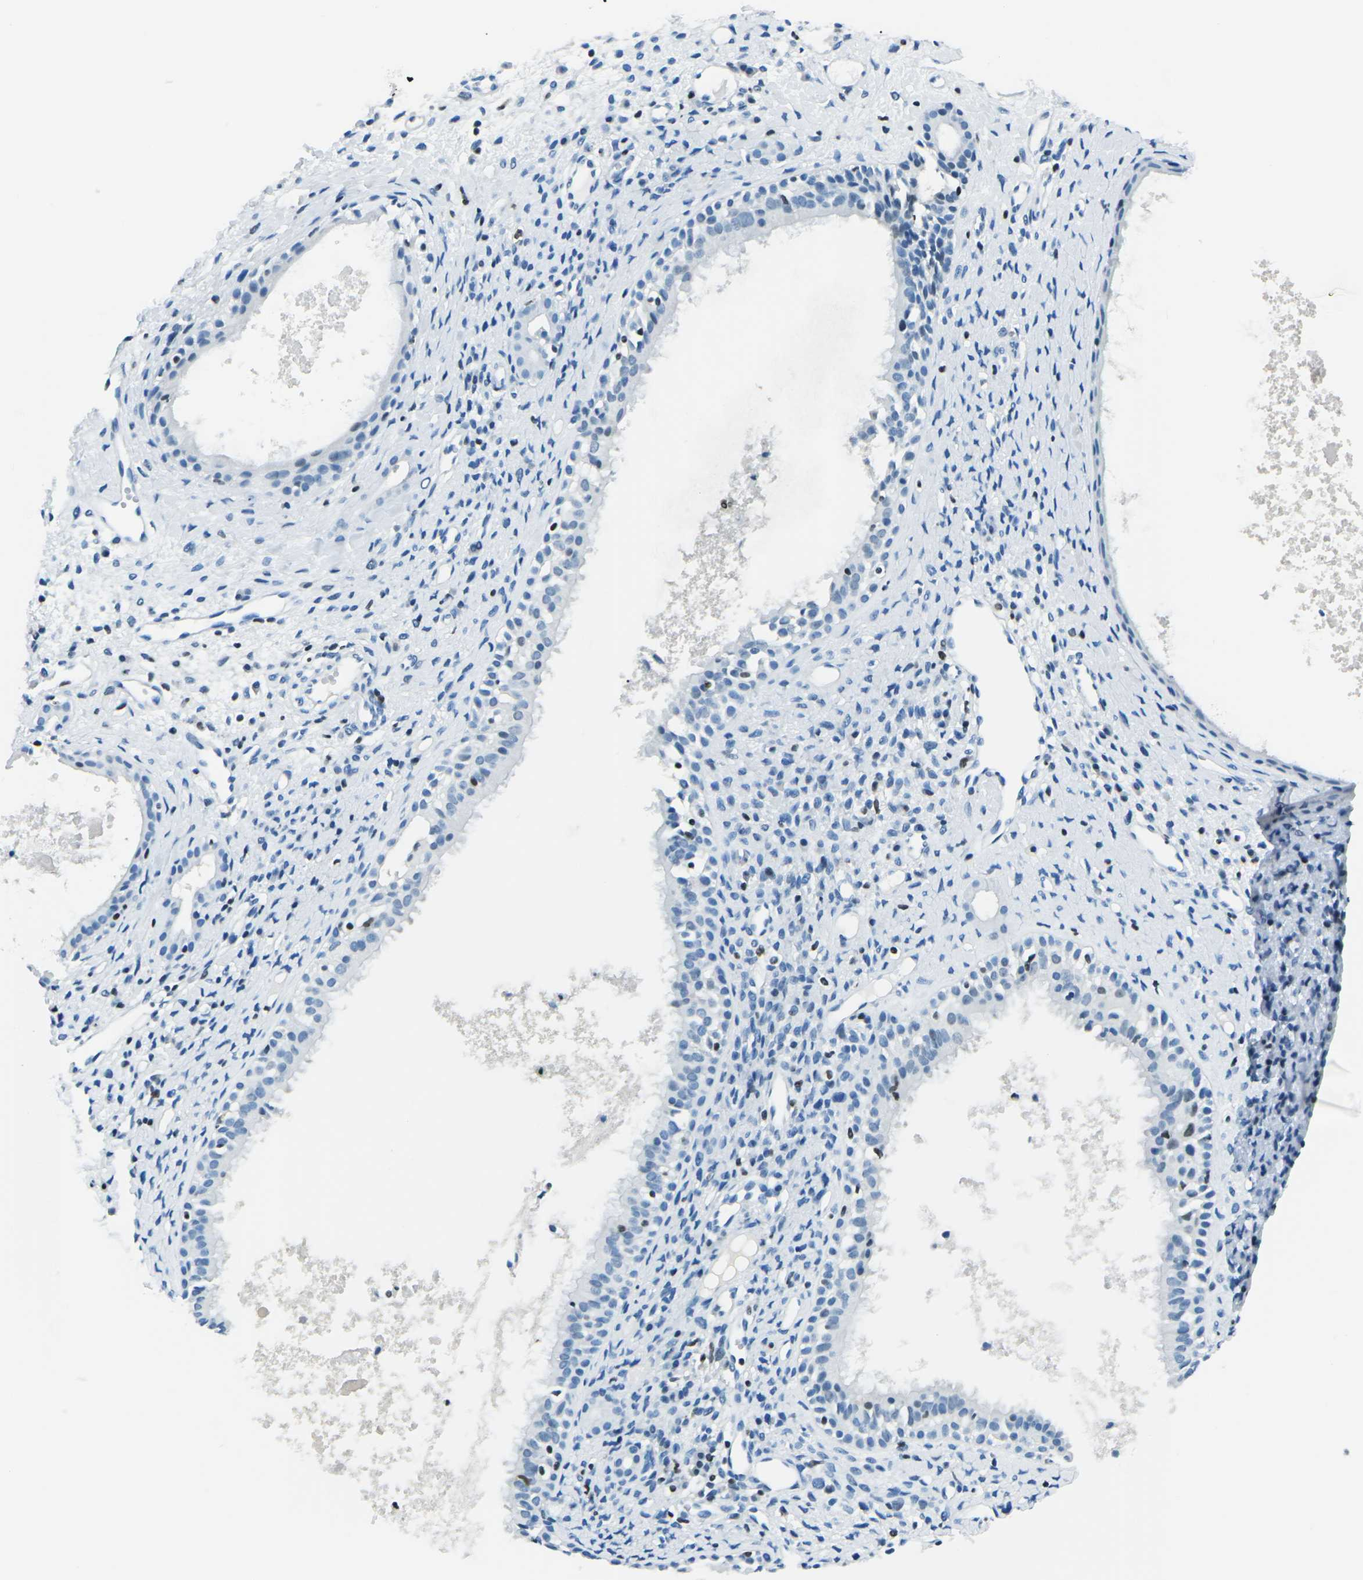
{"staining": {"intensity": "negative", "quantity": "none", "location": "none"}, "tissue": "nasopharynx", "cell_type": "Respiratory epithelial cells", "image_type": "normal", "snomed": [{"axis": "morphology", "description": "Normal tissue, NOS"}, {"axis": "topography", "description": "Nasopharynx"}], "caption": "This is an immunohistochemistry photomicrograph of unremarkable human nasopharynx. There is no expression in respiratory epithelial cells.", "gene": "CELF2", "patient": {"sex": "female", "age": 54}}